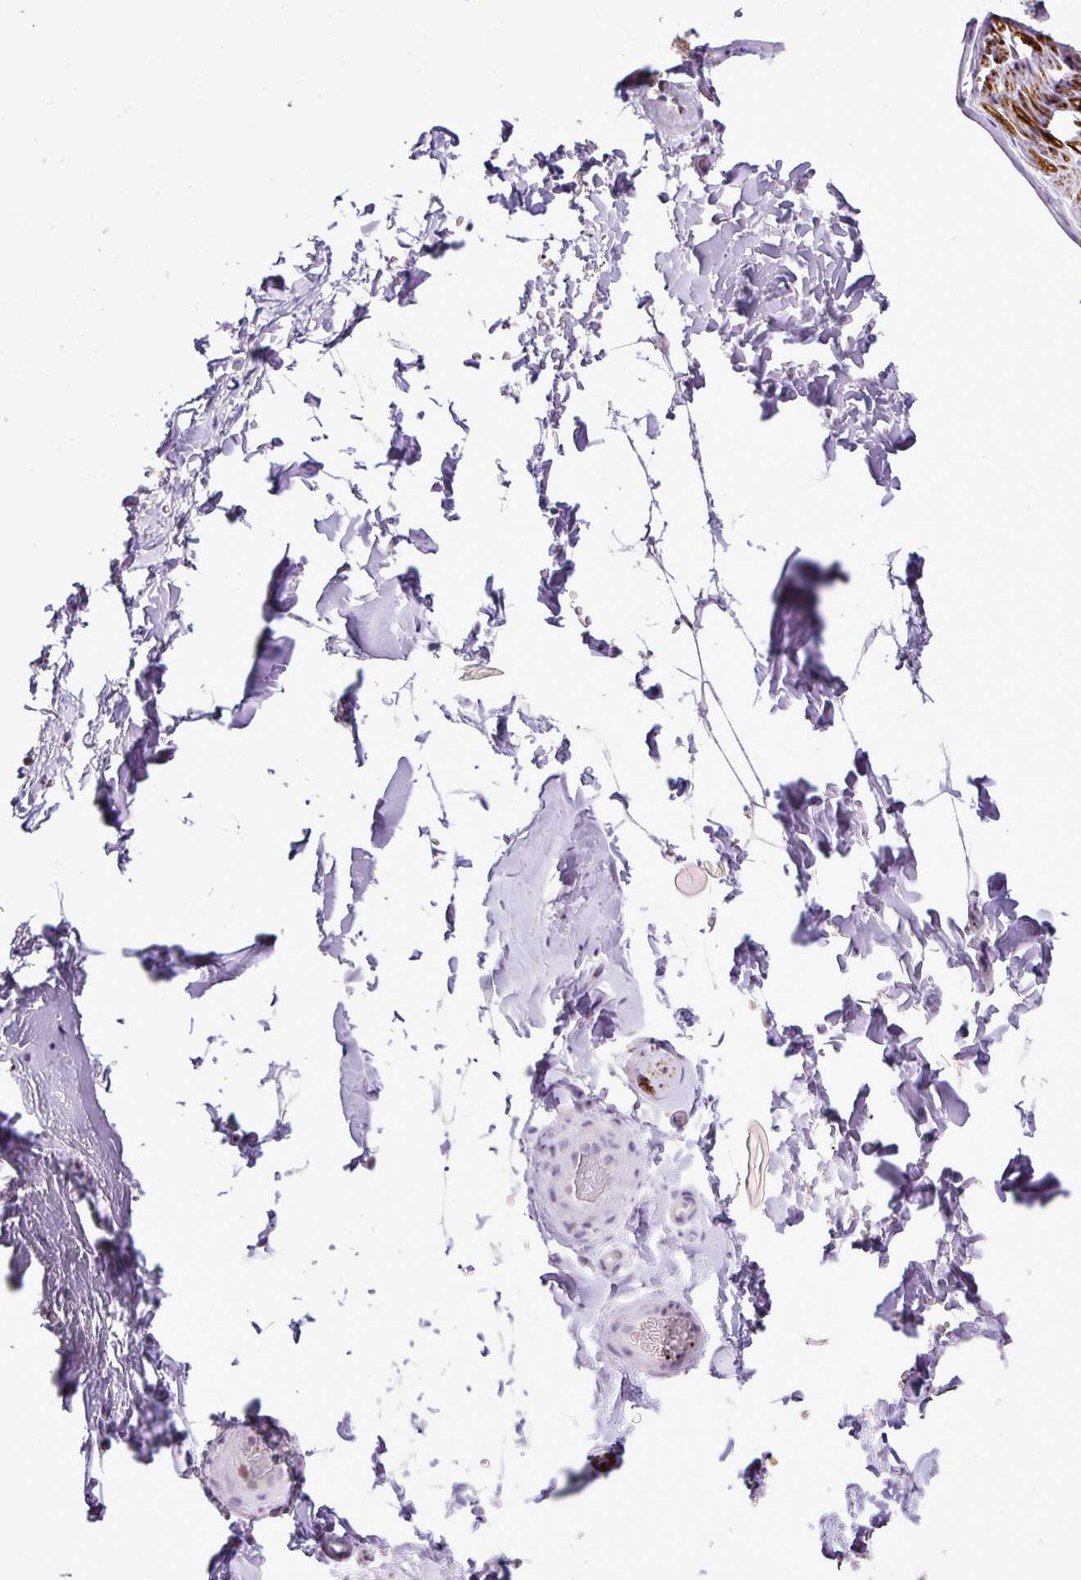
{"staining": {"intensity": "negative", "quantity": "none", "location": "none"}, "tissue": "adipose tissue", "cell_type": "Adipocytes", "image_type": "normal", "snomed": [{"axis": "morphology", "description": "Normal tissue, NOS"}, {"axis": "topography", "description": "Vascular tissue"}, {"axis": "topography", "description": "Peripheral nerve tissue"}], "caption": "This is a histopathology image of immunohistochemistry staining of normal adipose tissue, which shows no staining in adipocytes.", "gene": "CMTM5", "patient": {"sex": "male", "age": 41}}